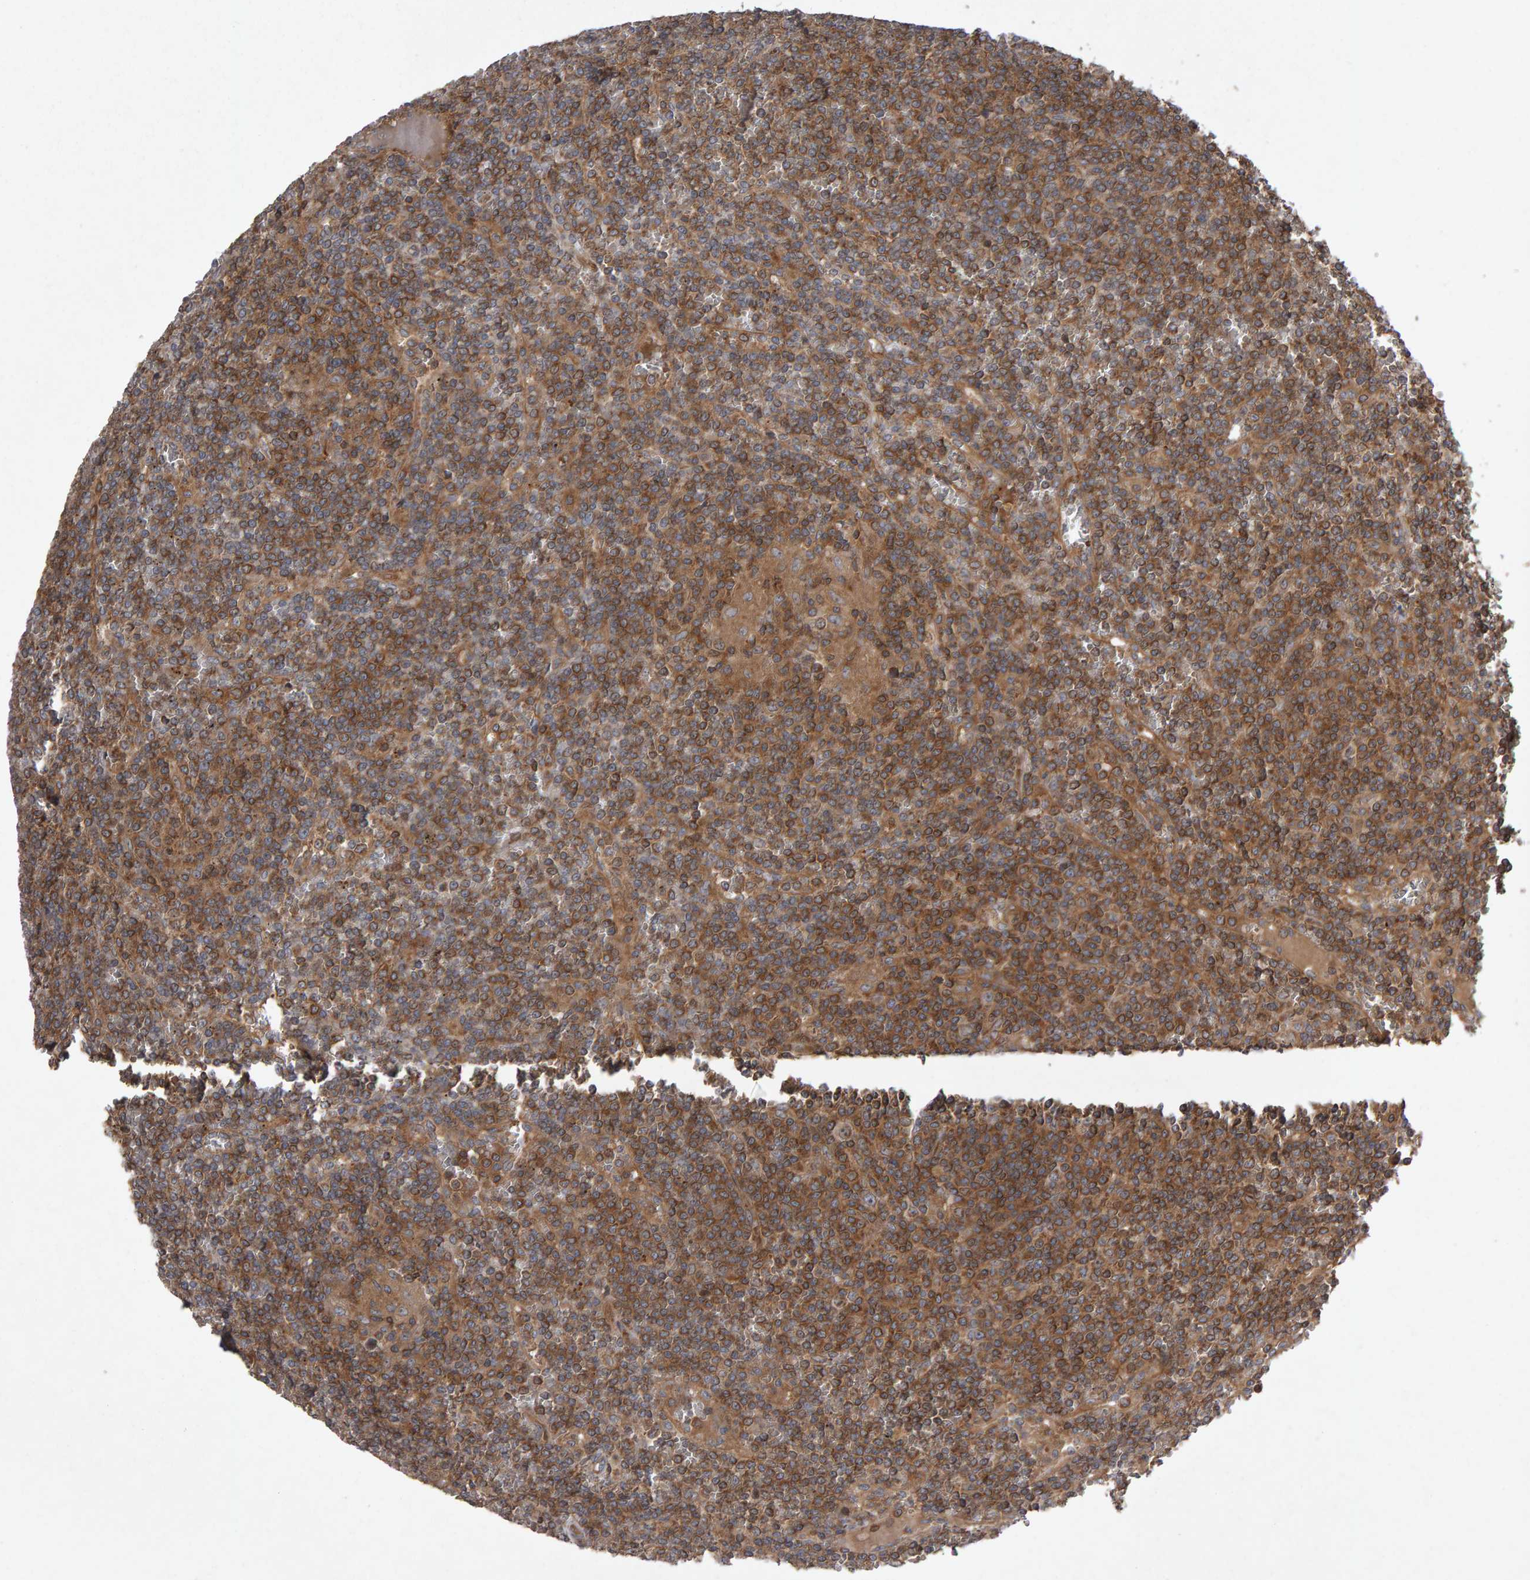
{"staining": {"intensity": "moderate", "quantity": ">75%", "location": "cytoplasmic/membranous"}, "tissue": "lymphoma", "cell_type": "Tumor cells", "image_type": "cancer", "snomed": [{"axis": "morphology", "description": "Malignant lymphoma, non-Hodgkin's type, Low grade"}, {"axis": "topography", "description": "Spleen"}], "caption": "Immunohistochemistry of human lymphoma demonstrates medium levels of moderate cytoplasmic/membranous positivity in approximately >75% of tumor cells. Using DAB (brown) and hematoxylin (blue) stains, captured at high magnification using brightfield microscopy.", "gene": "PGS1", "patient": {"sex": "female", "age": 19}}